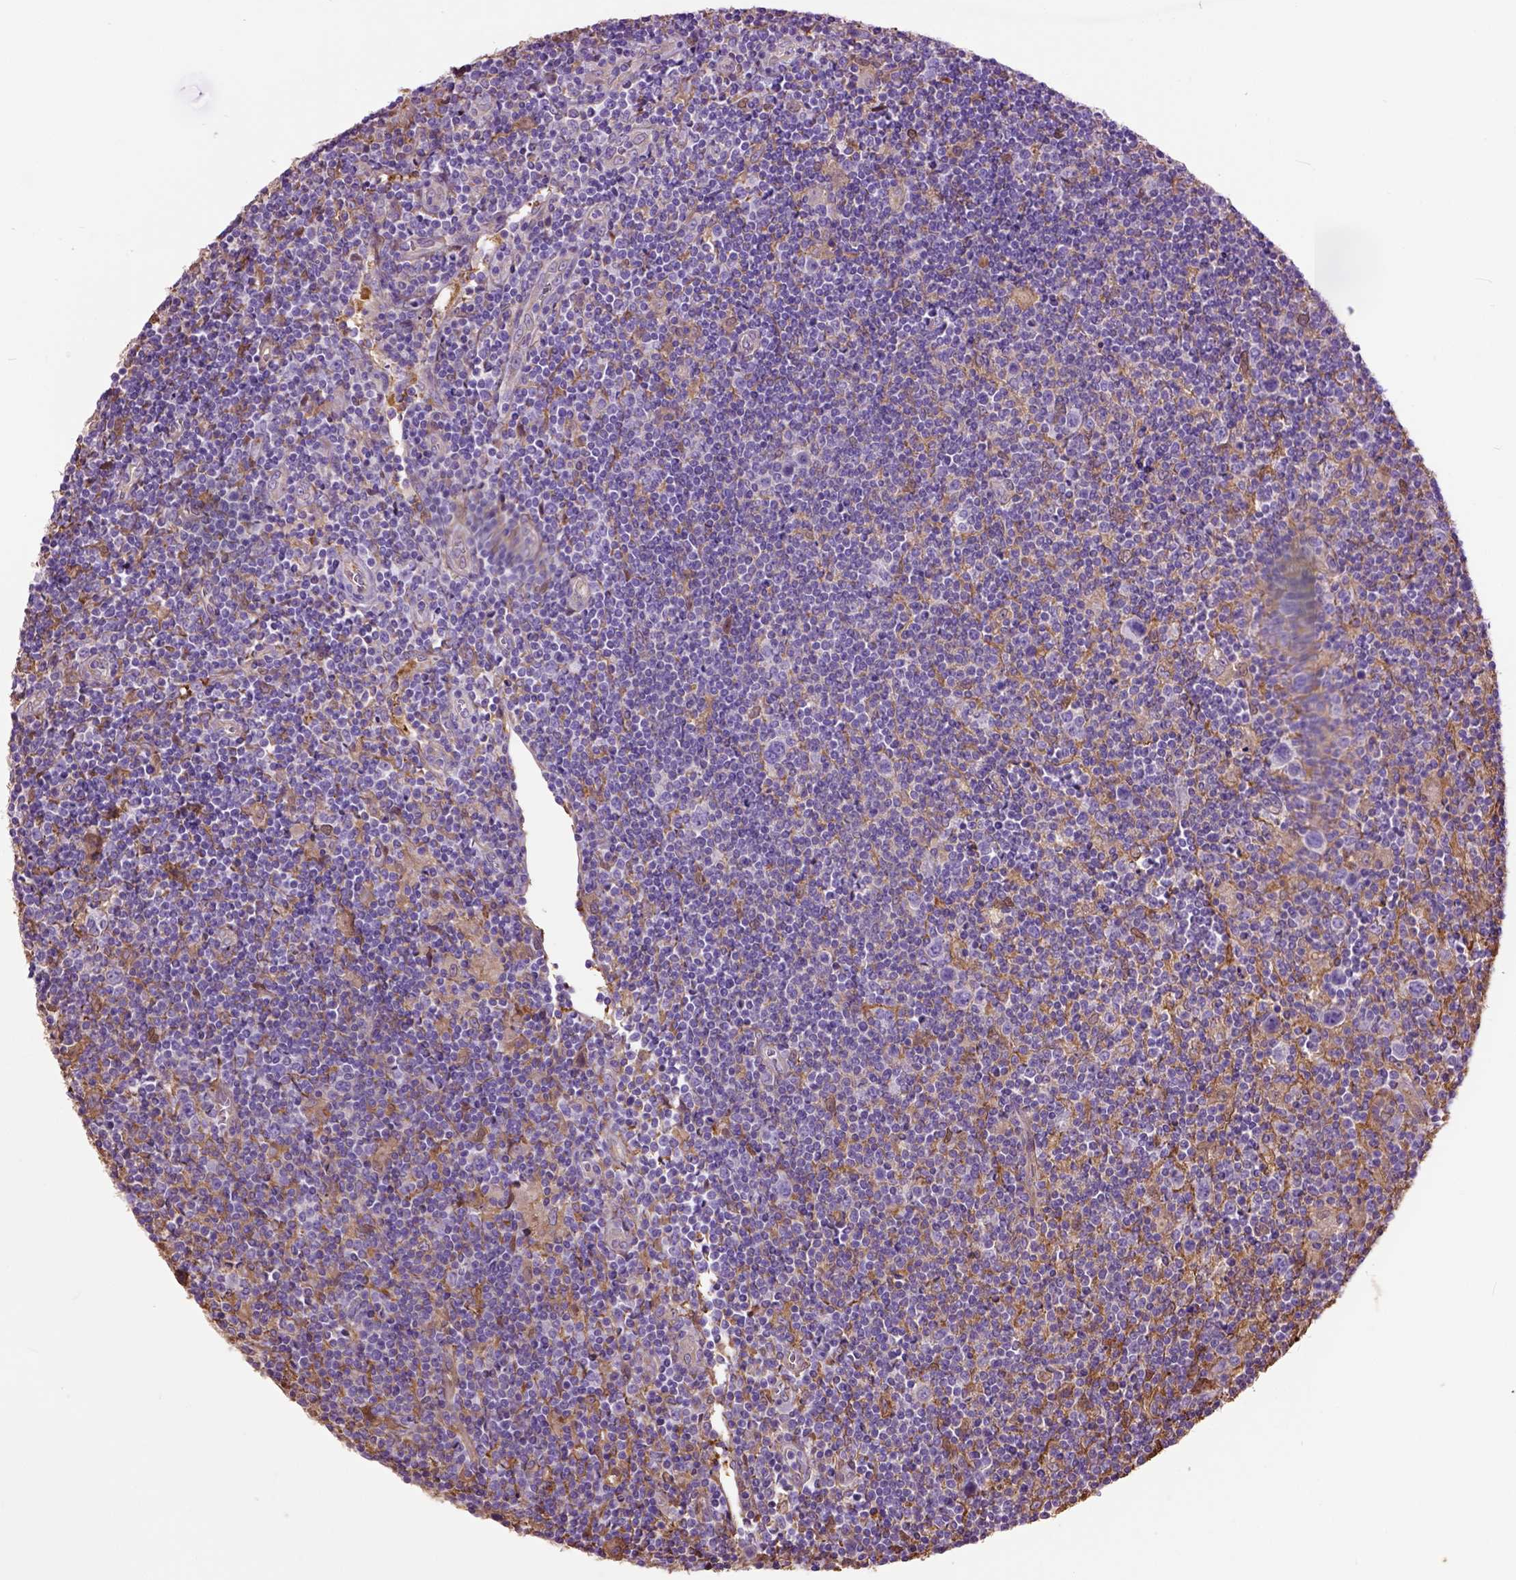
{"staining": {"intensity": "moderate", "quantity": ">75%", "location": "cytoplasmic/membranous"}, "tissue": "lymphoma", "cell_type": "Tumor cells", "image_type": "cancer", "snomed": [{"axis": "morphology", "description": "Hodgkin's disease, NOS"}, {"axis": "topography", "description": "Lymph node"}], "caption": "High-magnification brightfield microscopy of lymphoma stained with DAB (3,3'-diaminobenzidine) (brown) and counterstained with hematoxylin (blue). tumor cells exhibit moderate cytoplasmic/membranous expression is seen in about>75% of cells.", "gene": "SEMA4F", "patient": {"sex": "male", "age": 40}}